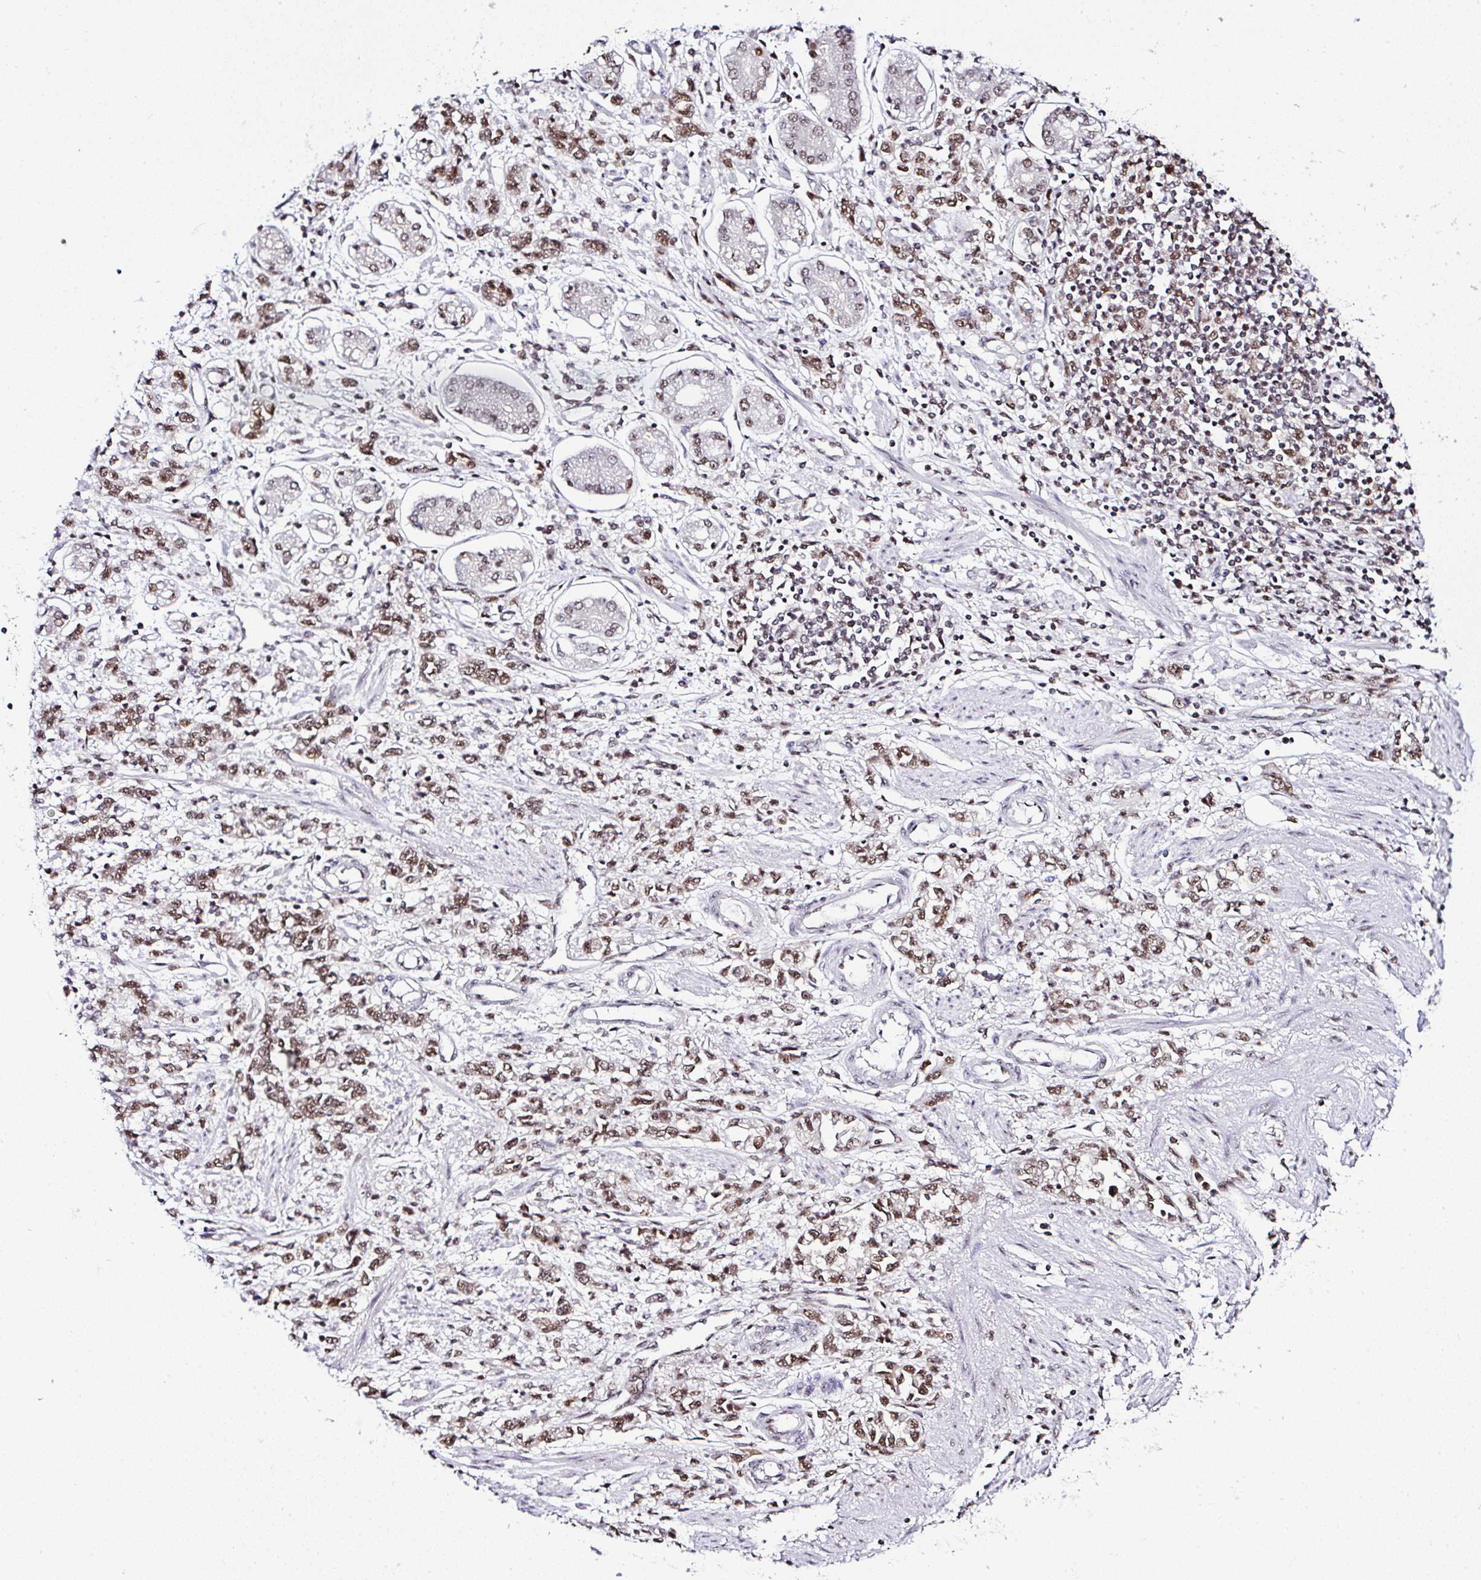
{"staining": {"intensity": "moderate", "quantity": ">75%", "location": "nuclear"}, "tissue": "stomach cancer", "cell_type": "Tumor cells", "image_type": "cancer", "snomed": [{"axis": "morphology", "description": "Adenocarcinoma, NOS"}, {"axis": "topography", "description": "Stomach"}], "caption": "Immunohistochemical staining of human stomach adenocarcinoma displays medium levels of moderate nuclear staining in about >75% of tumor cells. The protein is shown in brown color, while the nuclei are stained blue.", "gene": "PTPN2", "patient": {"sex": "female", "age": 76}}